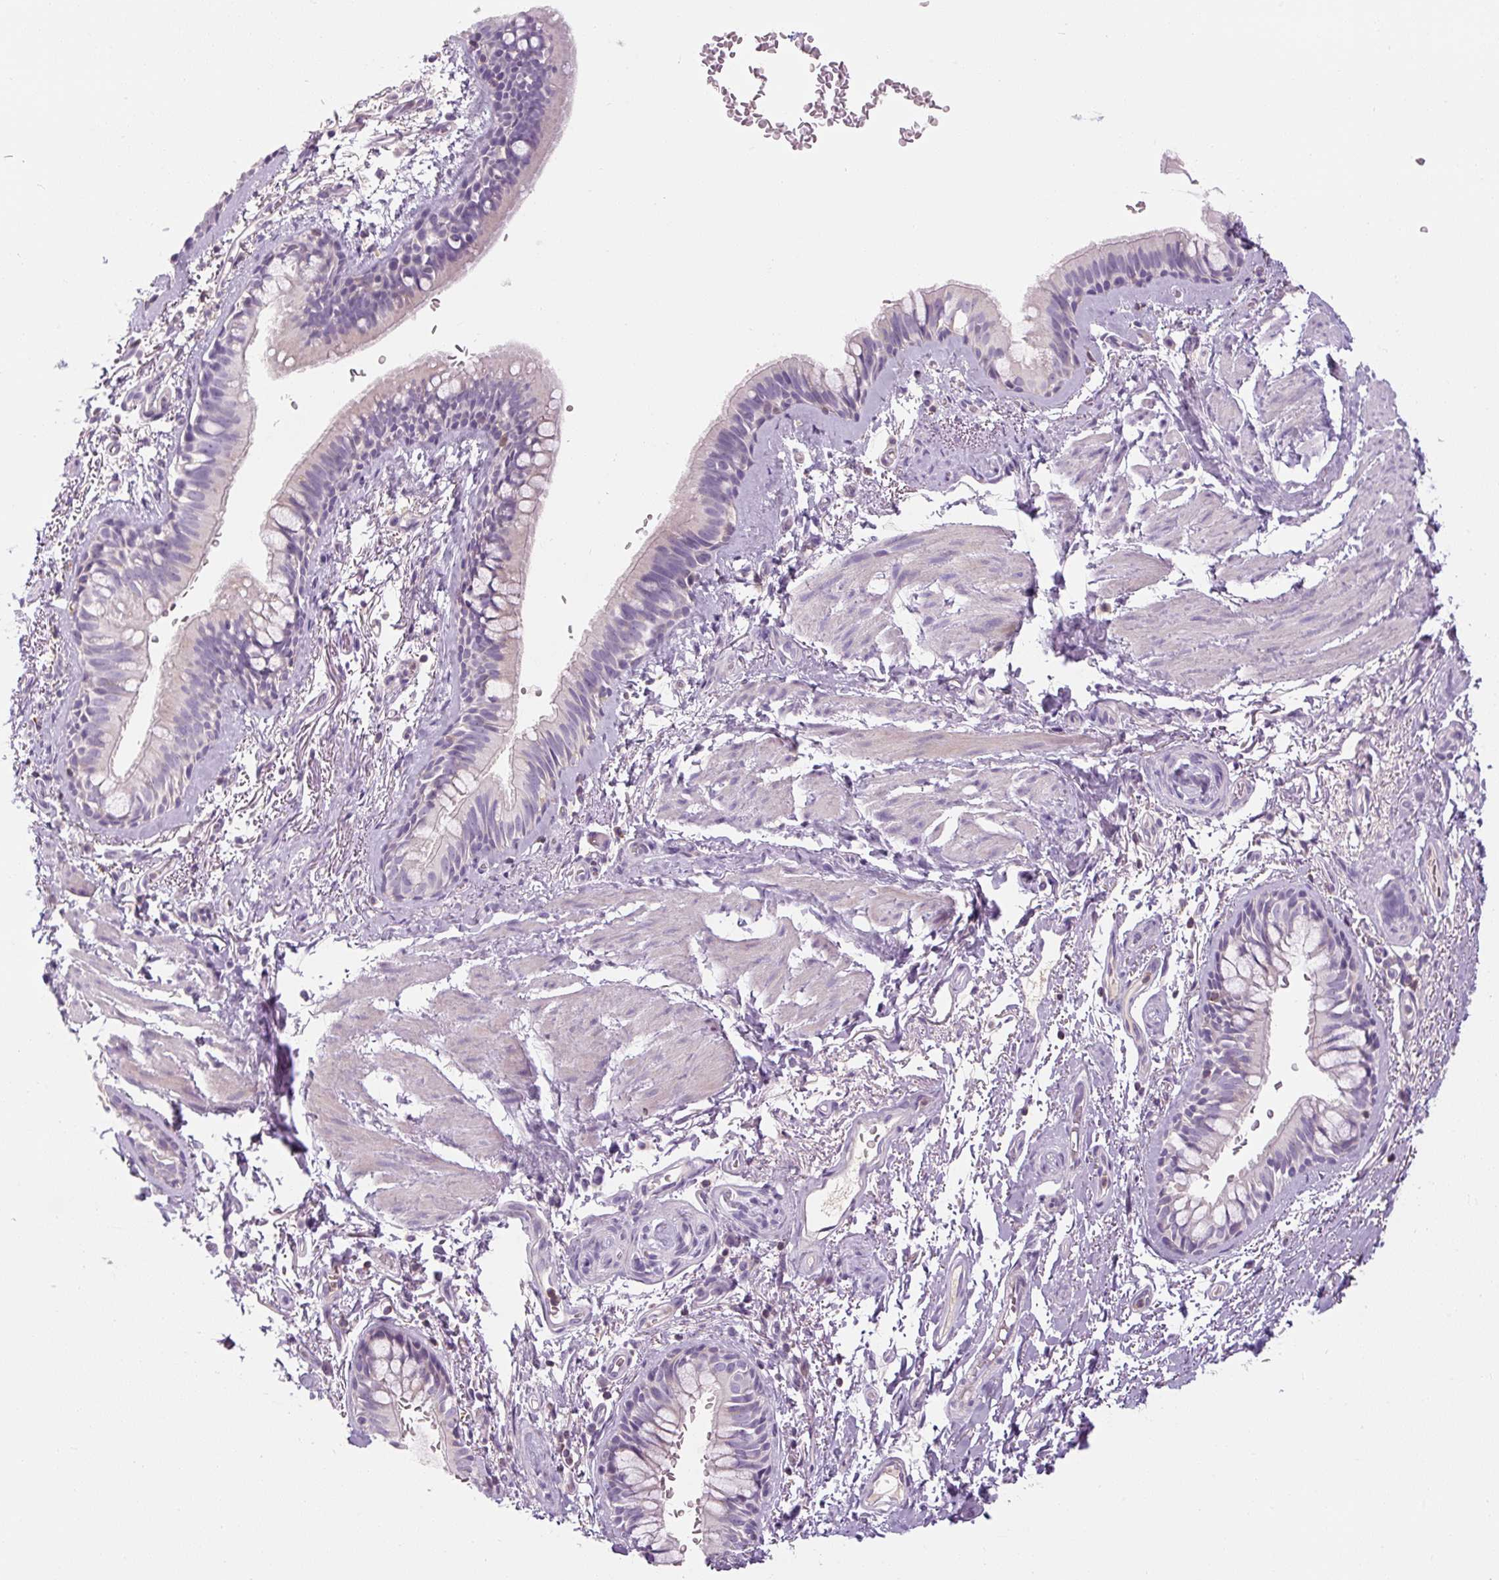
{"staining": {"intensity": "negative", "quantity": "none", "location": "none"}, "tissue": "bronchus", "cell_type": "Respiratory epithelial cells", "image_type": "normal", "snomed": [{"axis": "morphology", "description": "Normal tissue, NOS"}, {"axis": "topography", "description": "Bronchus"}], "caption": "Normal bronchus was stained to show a protein in brown. There is no significant positivity in respiratory epithelial cells. (DAB IHC, high magnification).", "gene": "TIGD2", "patient": {"sex": "male", "age": 67}}